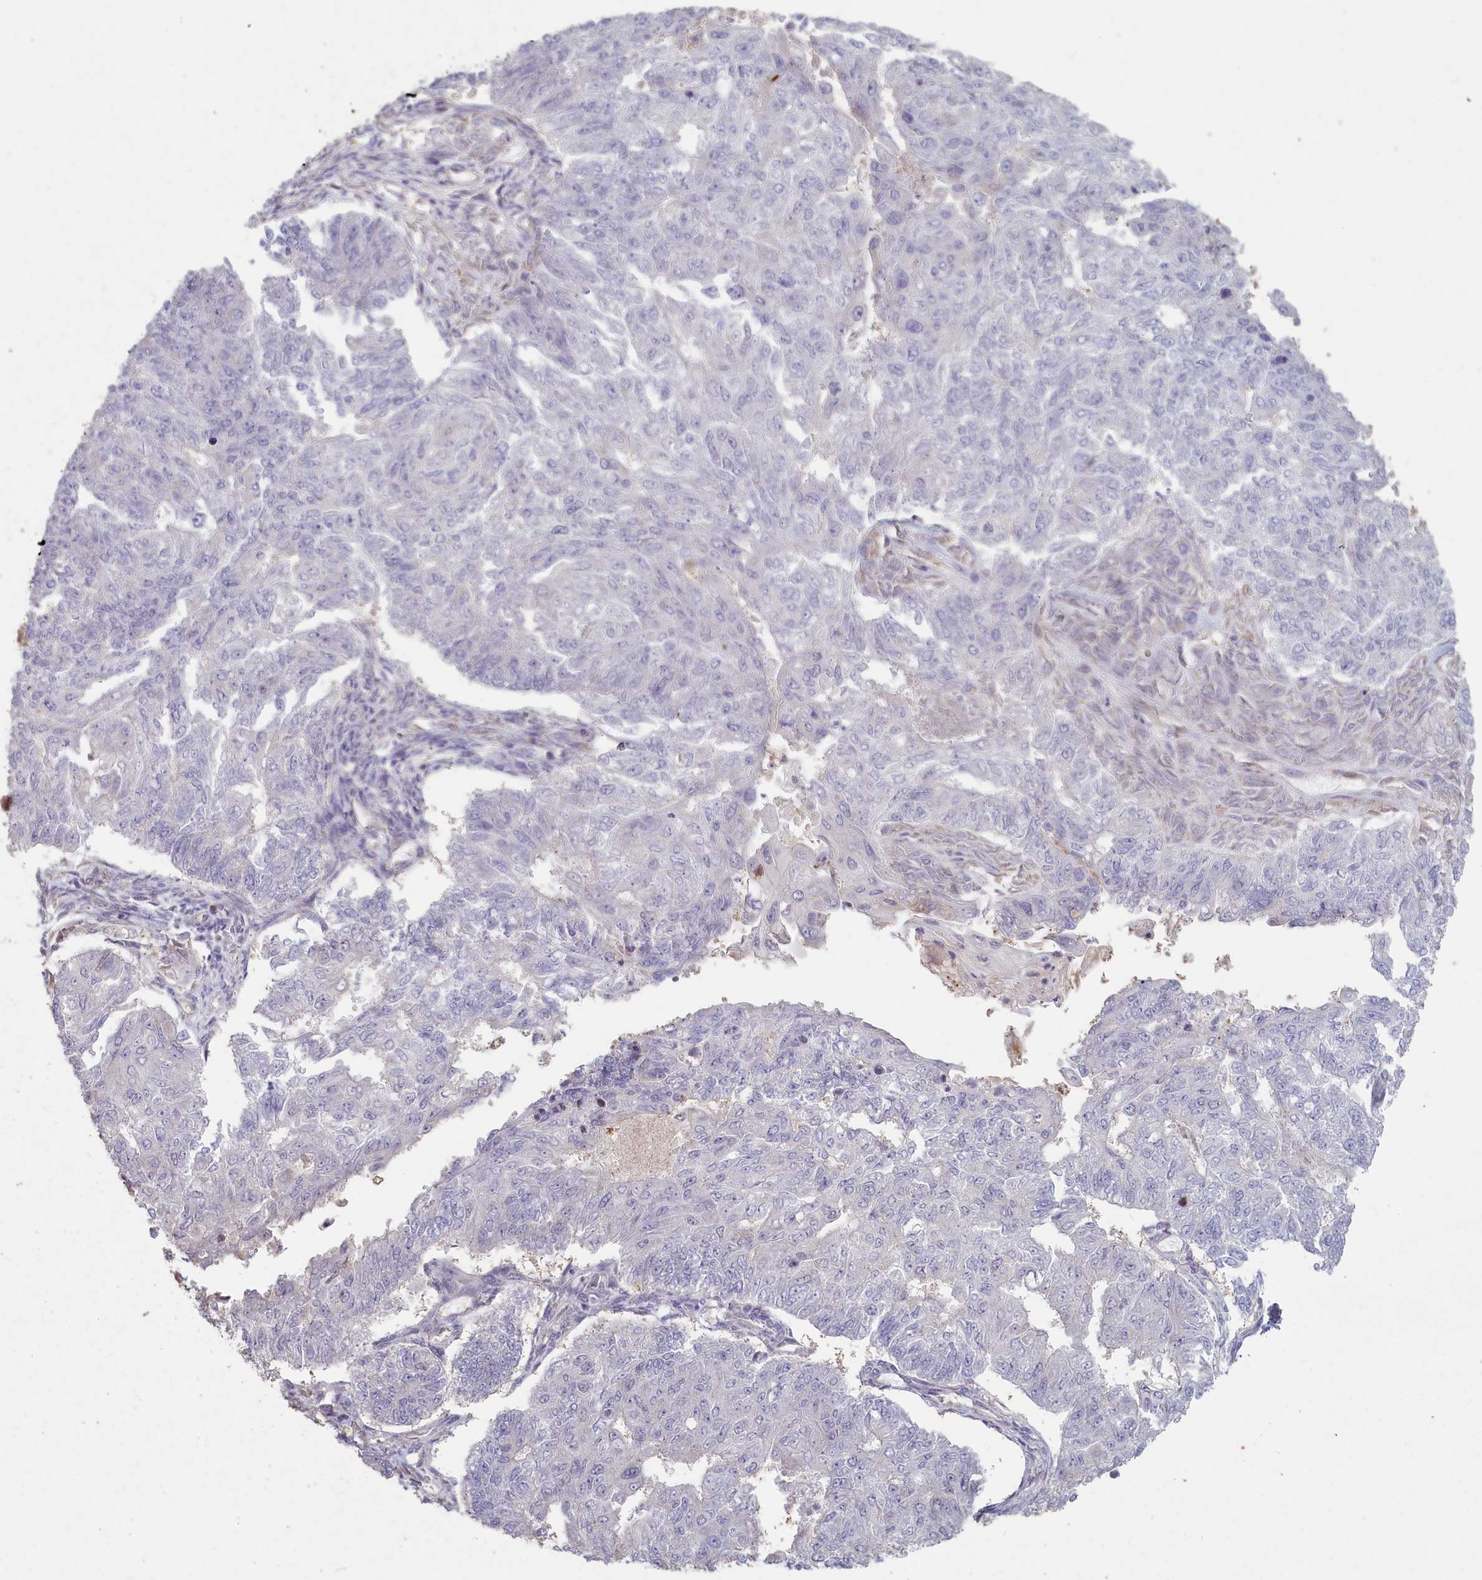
{"staining": {"intensity": "negative", "quantity": "none", "location": "none"}, "tissue": "endometrial cancer", "cell_type": "Tumor cells", "image_type": "cancer", "snomed": [{"axis": "morphology", "description": "Adenocarcinoma, NOS"}, {"axis": "topography", "description": "Endometrium"}], "caption": "The photomicrograph shows no significant expression in tumor cells of endometrial cancer (adenocarcinoma).", "gene": "MADD", "patient": {"sex": "female", "age": 32}}